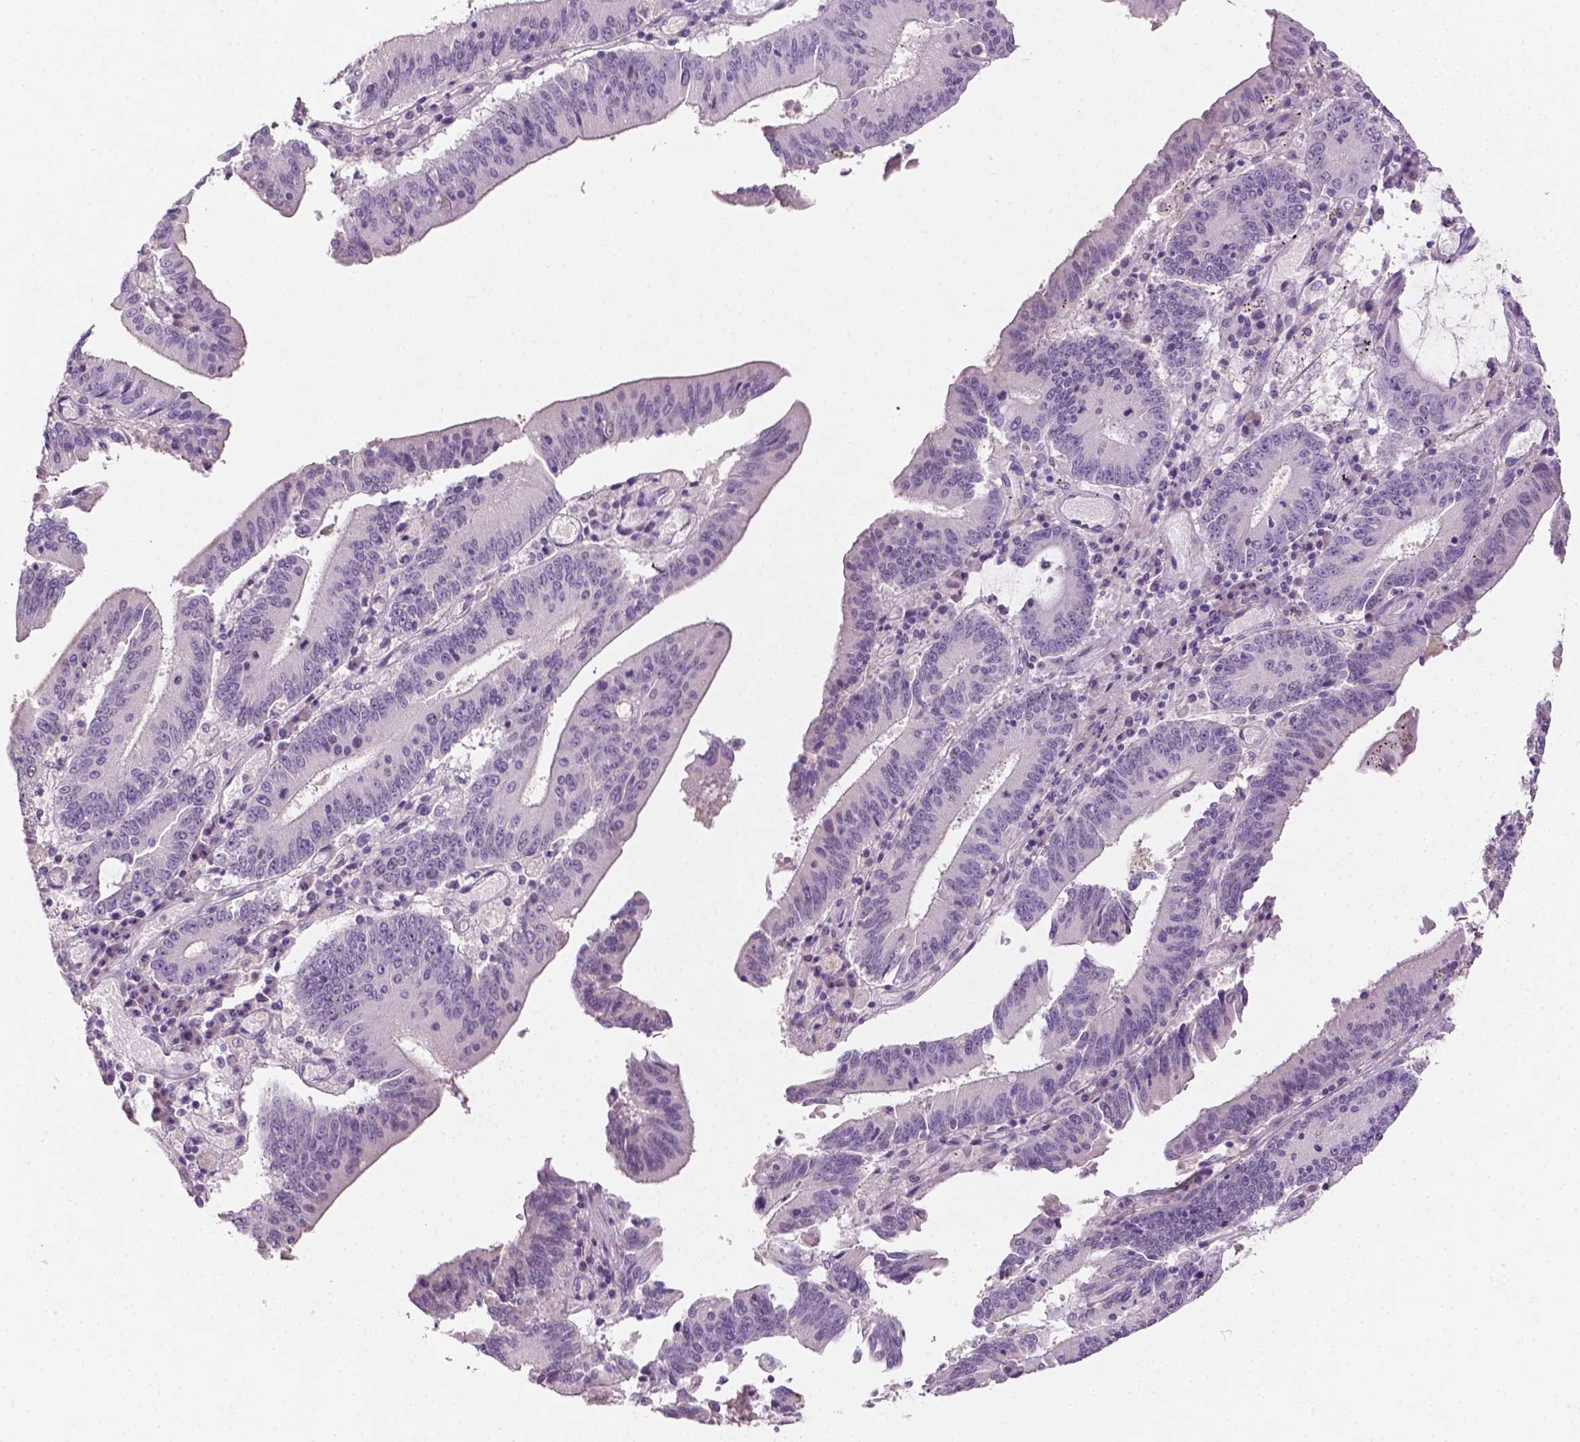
{"staining": {"intensity": "negative", "quantity": "none", "location": "none"}, "tissue": "stomach cancer", "cell_type": "Tumor cells", "image_type": "cancer", "snomed": [{"axis": "morphology", "description": "Adenocarcinoma, NOS"}, {"axis": "topography", "description": "Stomach, upper"}], "caption": "Immunohistochemical staining of human stomach cancer demonstrates no significant staining in tumor cells. (DAB IHC, high magnification).", "gene": "DLG2", "patient": {"sex": "male", "age": 68}}